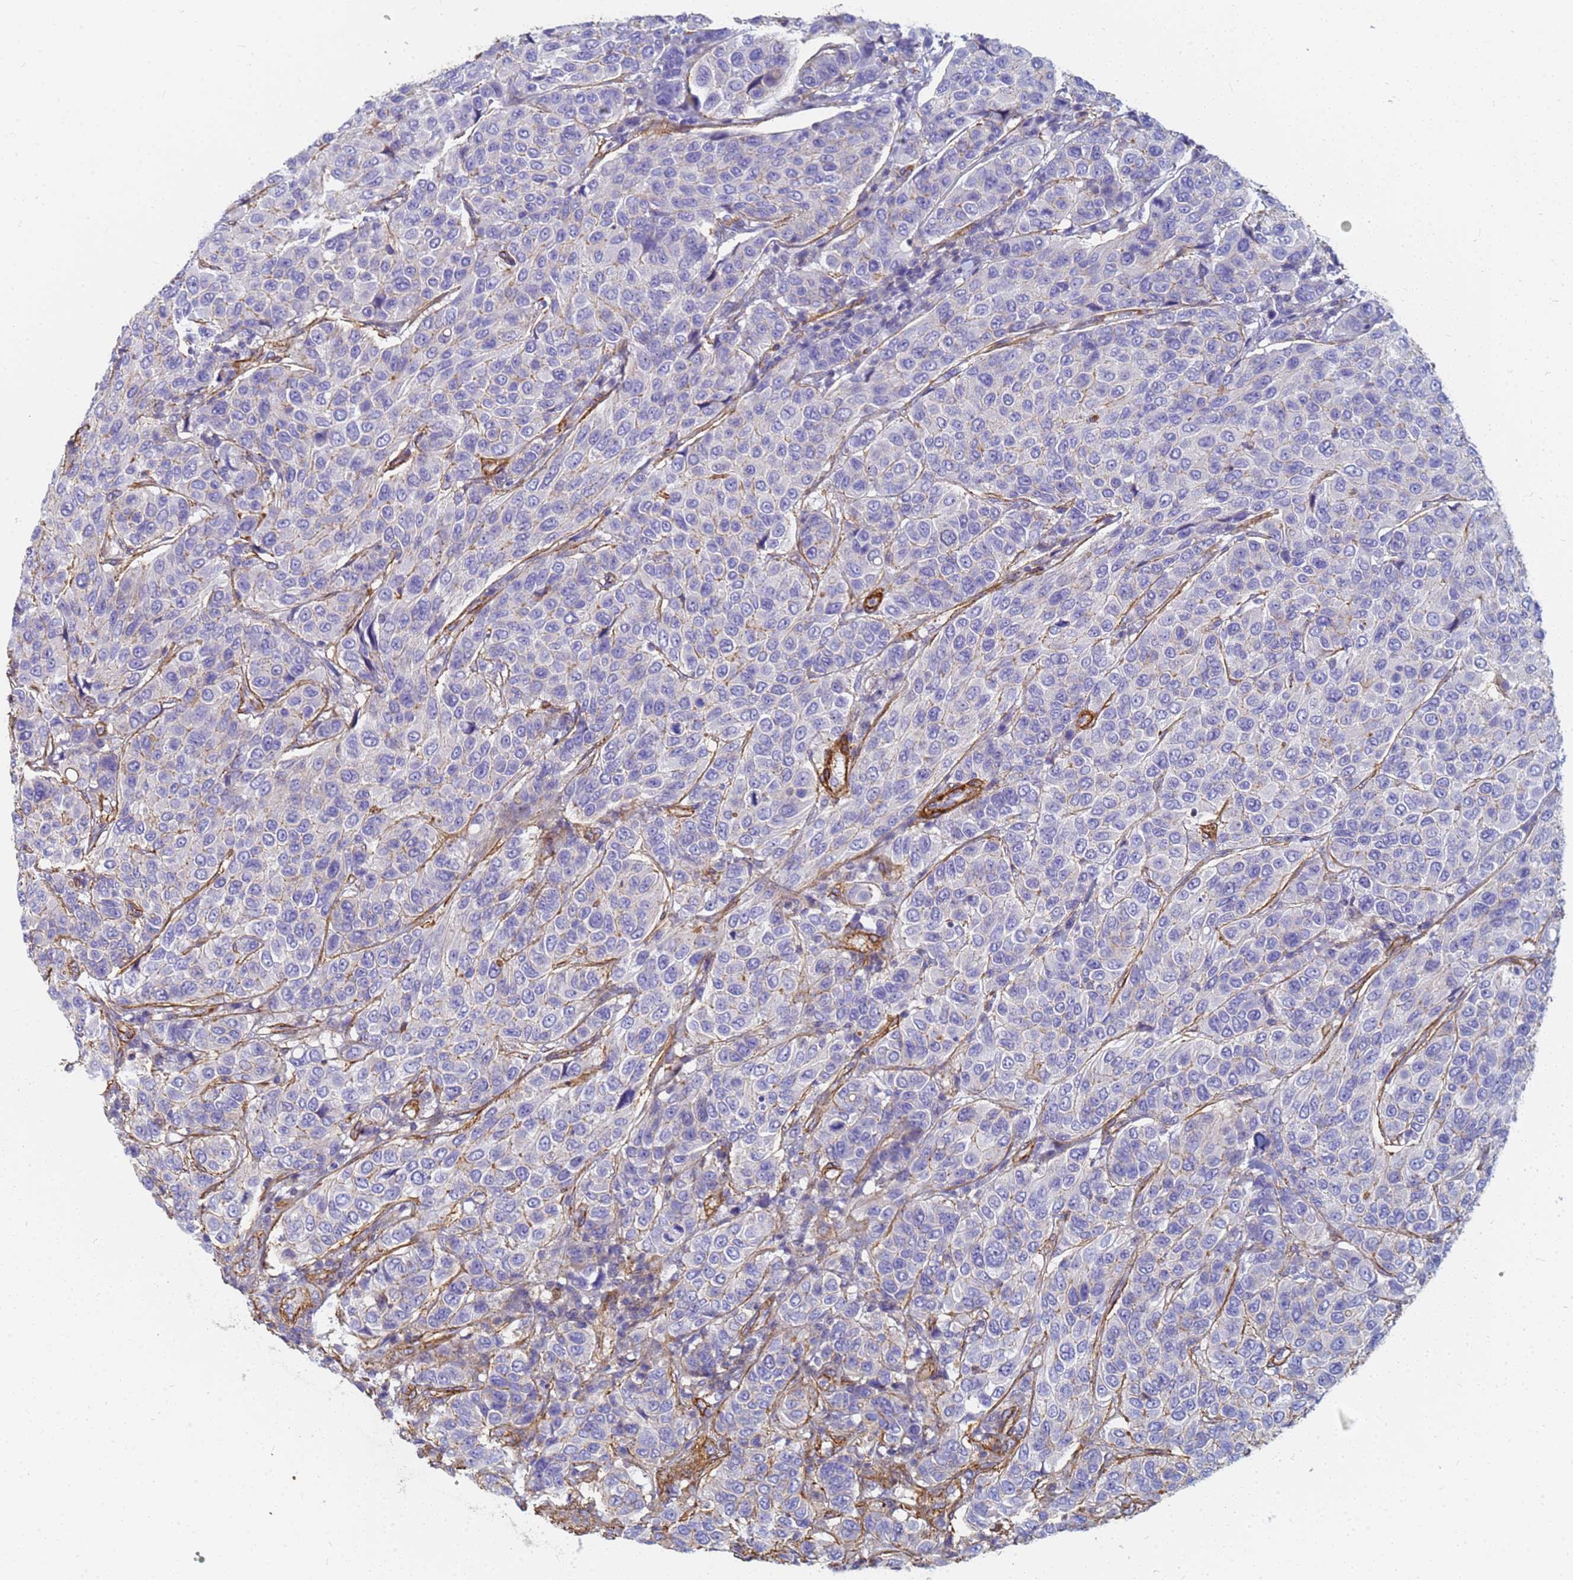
{"staining": {"intensity": "negative", "quantity": "none", "location": "none"}, "tissue": "breast cancer", "cell_type": "Tumor cells", "image_type": "cancer", "snomed": [{"axis": "morphology", "description": "Duct carcinoma"}, {"axis": "topography", "description": "Breast"}], "caption": "DAB (3,3'-diaminobenzidine) immunohistochemical staining of human infiltrating ductal carcinoma (breast) displays no significant expression in tumor cells.", "gene": "TPM1", "patient": {"sex": "female", "age": 55}}